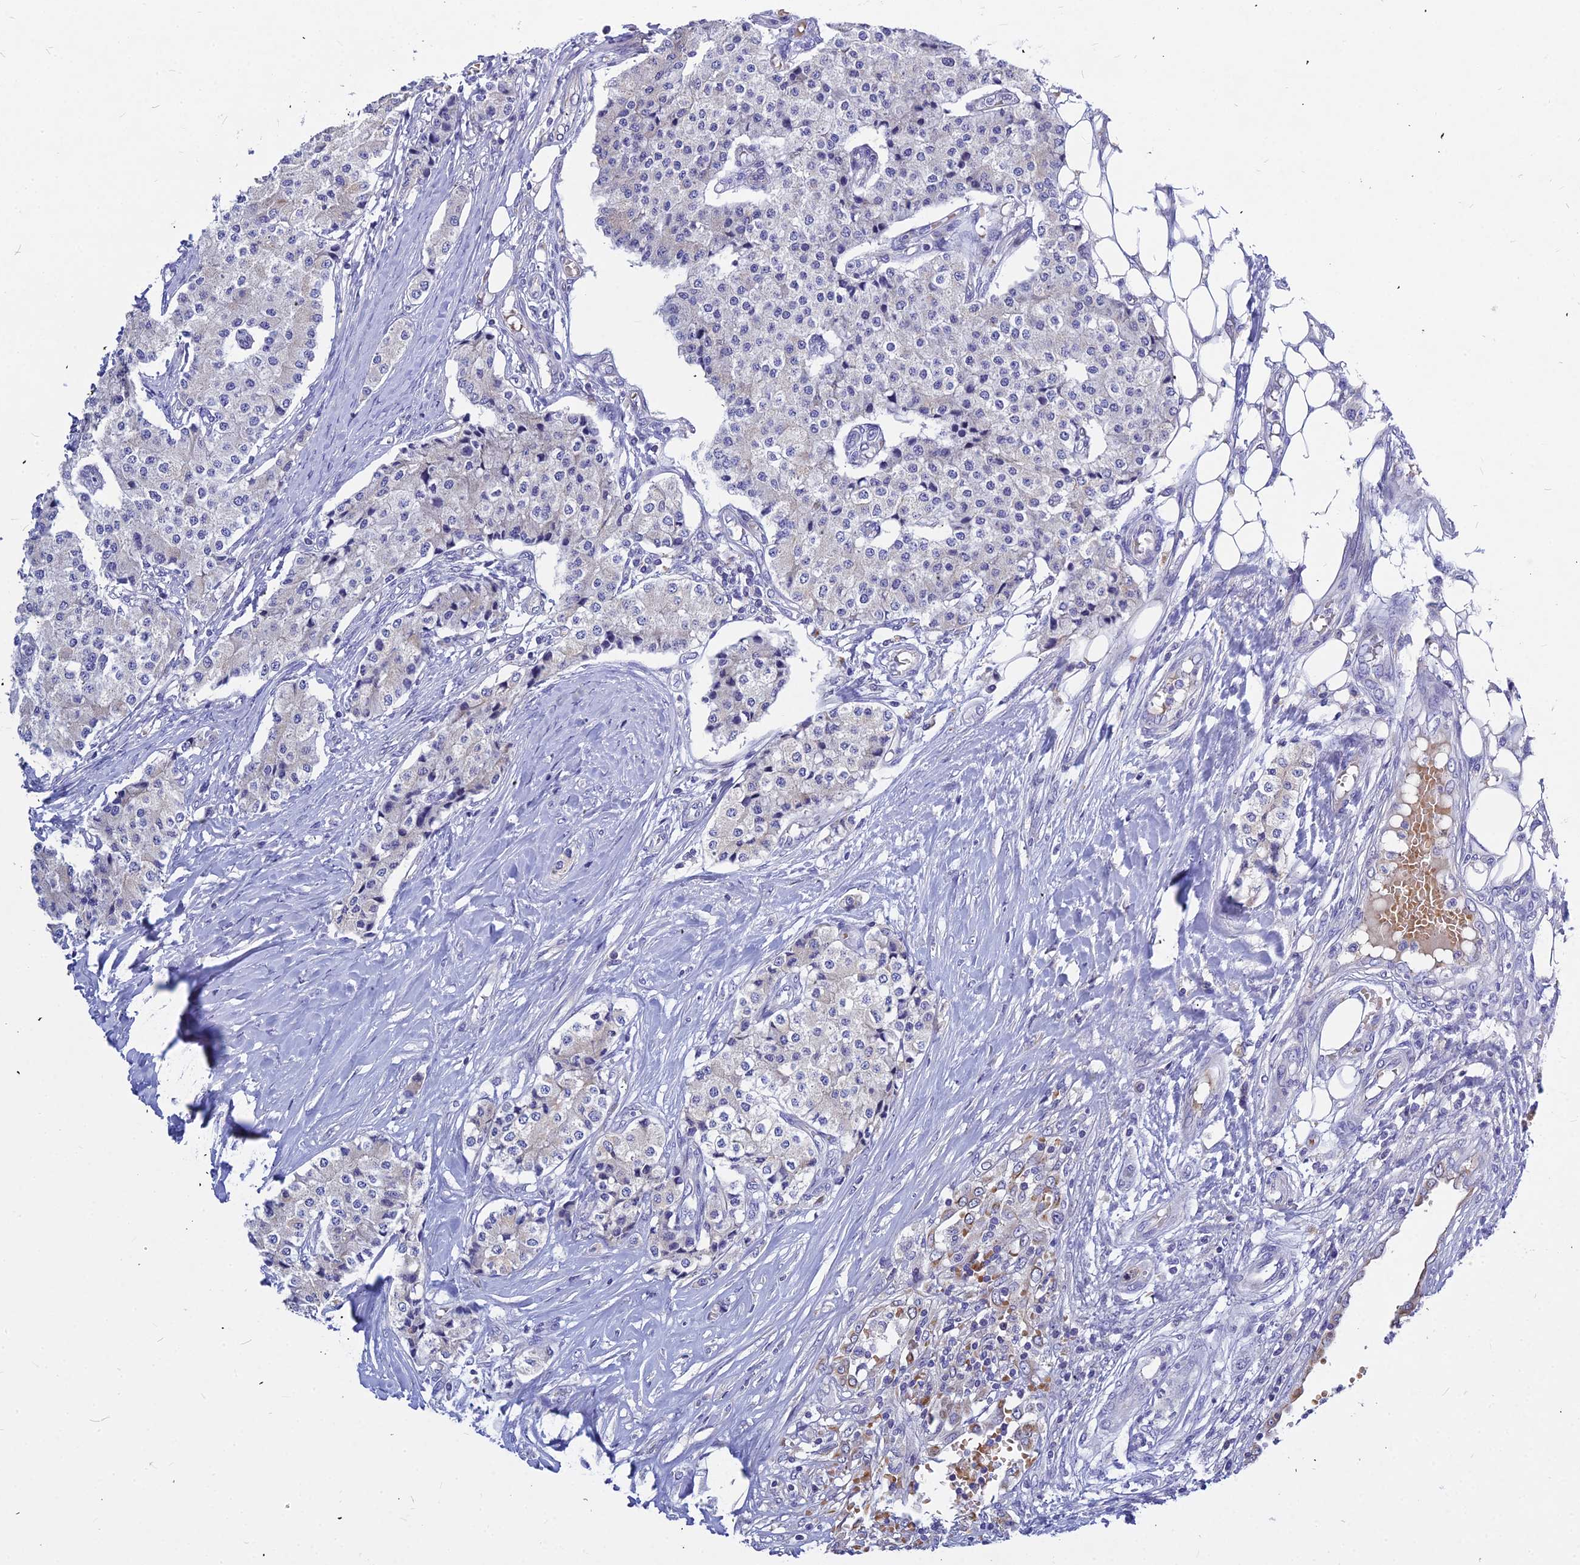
{"staining": {"intensity": "moderate", "quantity": "<25%", "location": "cytoplasmic/membranous"}, "tissue": "carcinoid", "cell_type": "Tumor cells", "image_type": "cancer", "snomed": [{"axis": "morphology", "description": "Carcinoid, malignant, NOS"}, {"axis": "topography", "description": "Colon"}], "caption": "The photomicrograph demonstrates immunohistochemical staining of carcinoid. There is moderate cytoplasmic/membranous expression is present in about <25% of tumor cells.", "gene": "DMRTA1", "patient": {"sex": "female", "age": 52}}